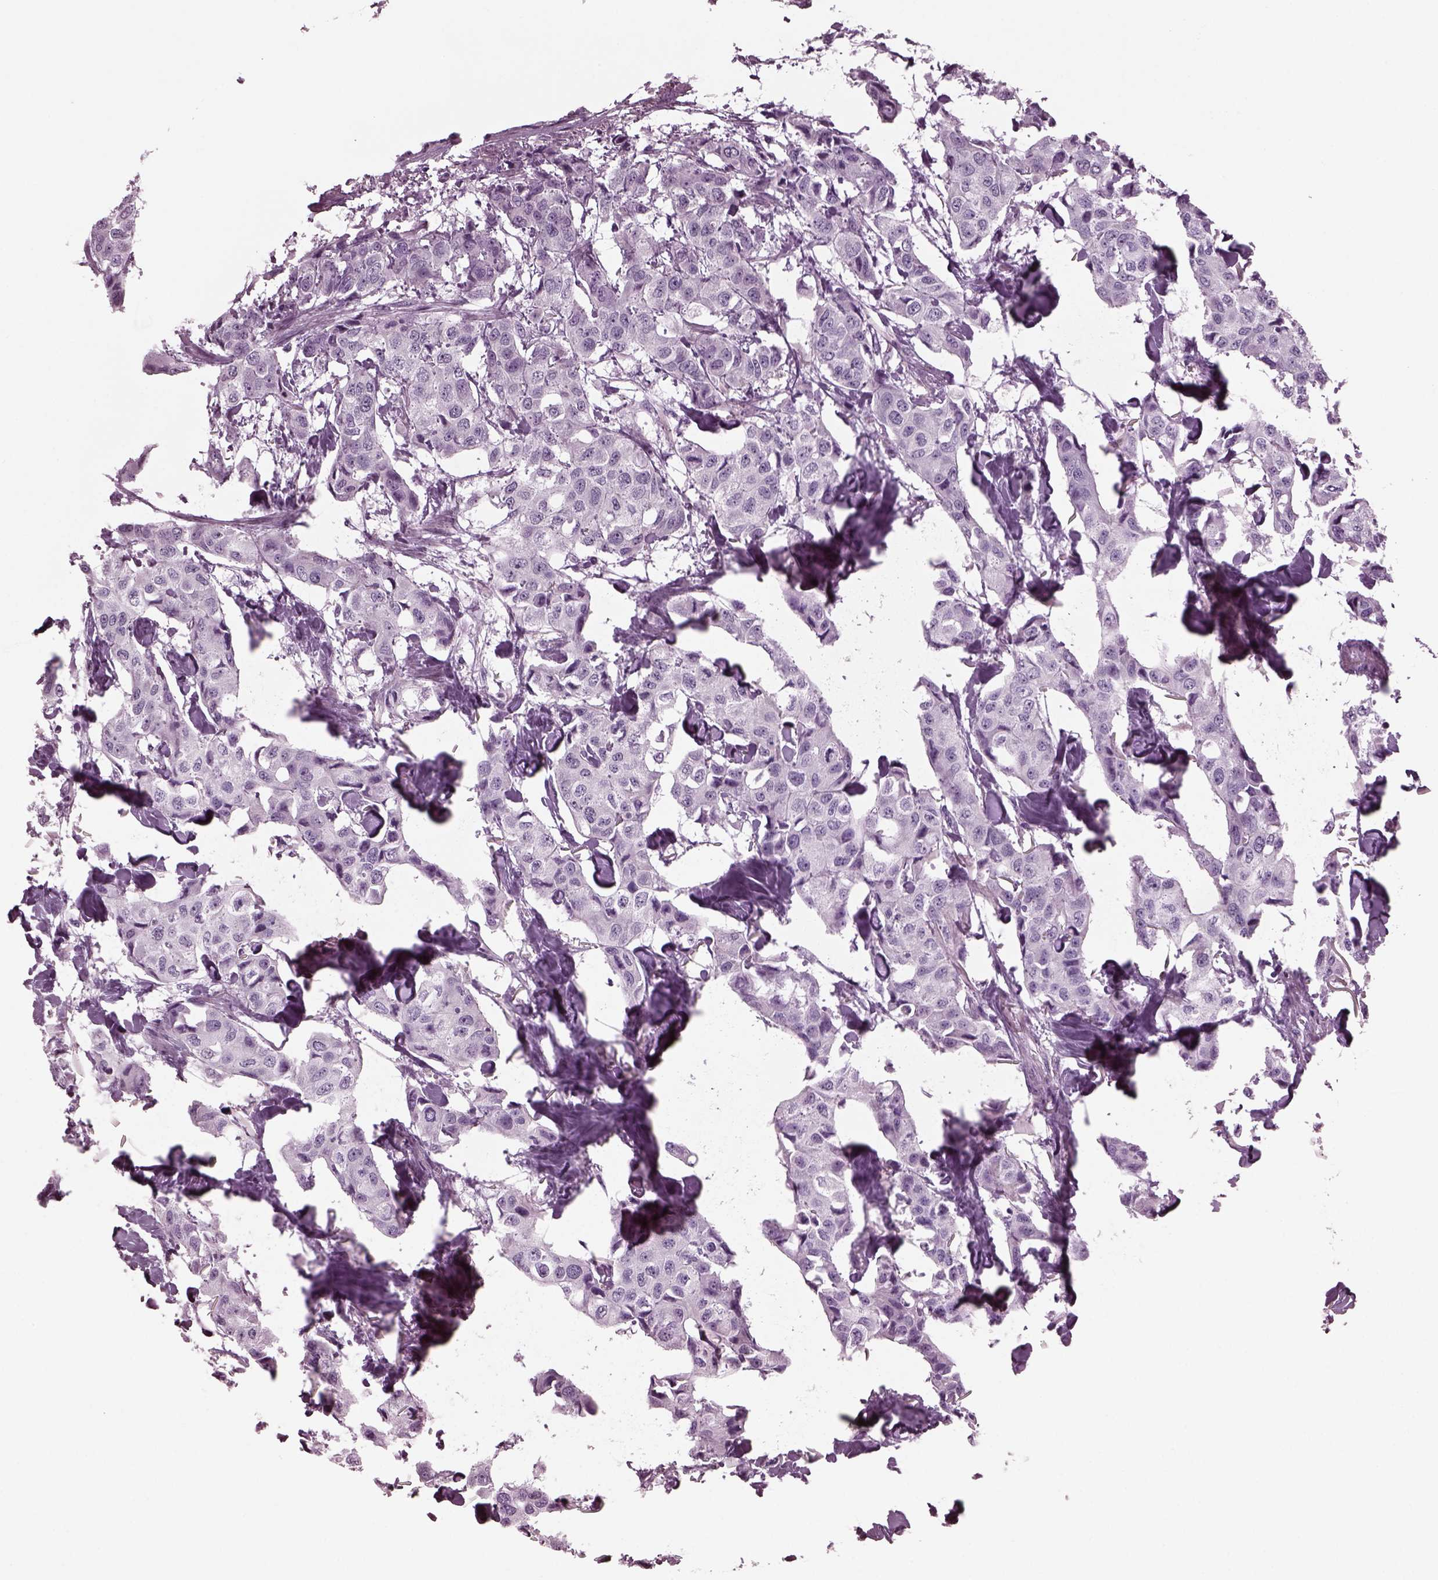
{"staining": {"intensity": "negative", "quantity": "none", "location": "none"}, "tissue": "breast cancer", "cell_type": "Tumor cells", "image_type": "cancer", "snomed": [{"axis": "morphology", "description": "Duct carcinoma"}, {"axis": "topography", "description": "Breast"}], "caption": "Human breast infiltrating ductal carcinoma stained for a protein using immunohistochemistry displays no staining in tumor cells.", "gene": "DPYSL5", "patient": {"sex": "female", "age": 80}}